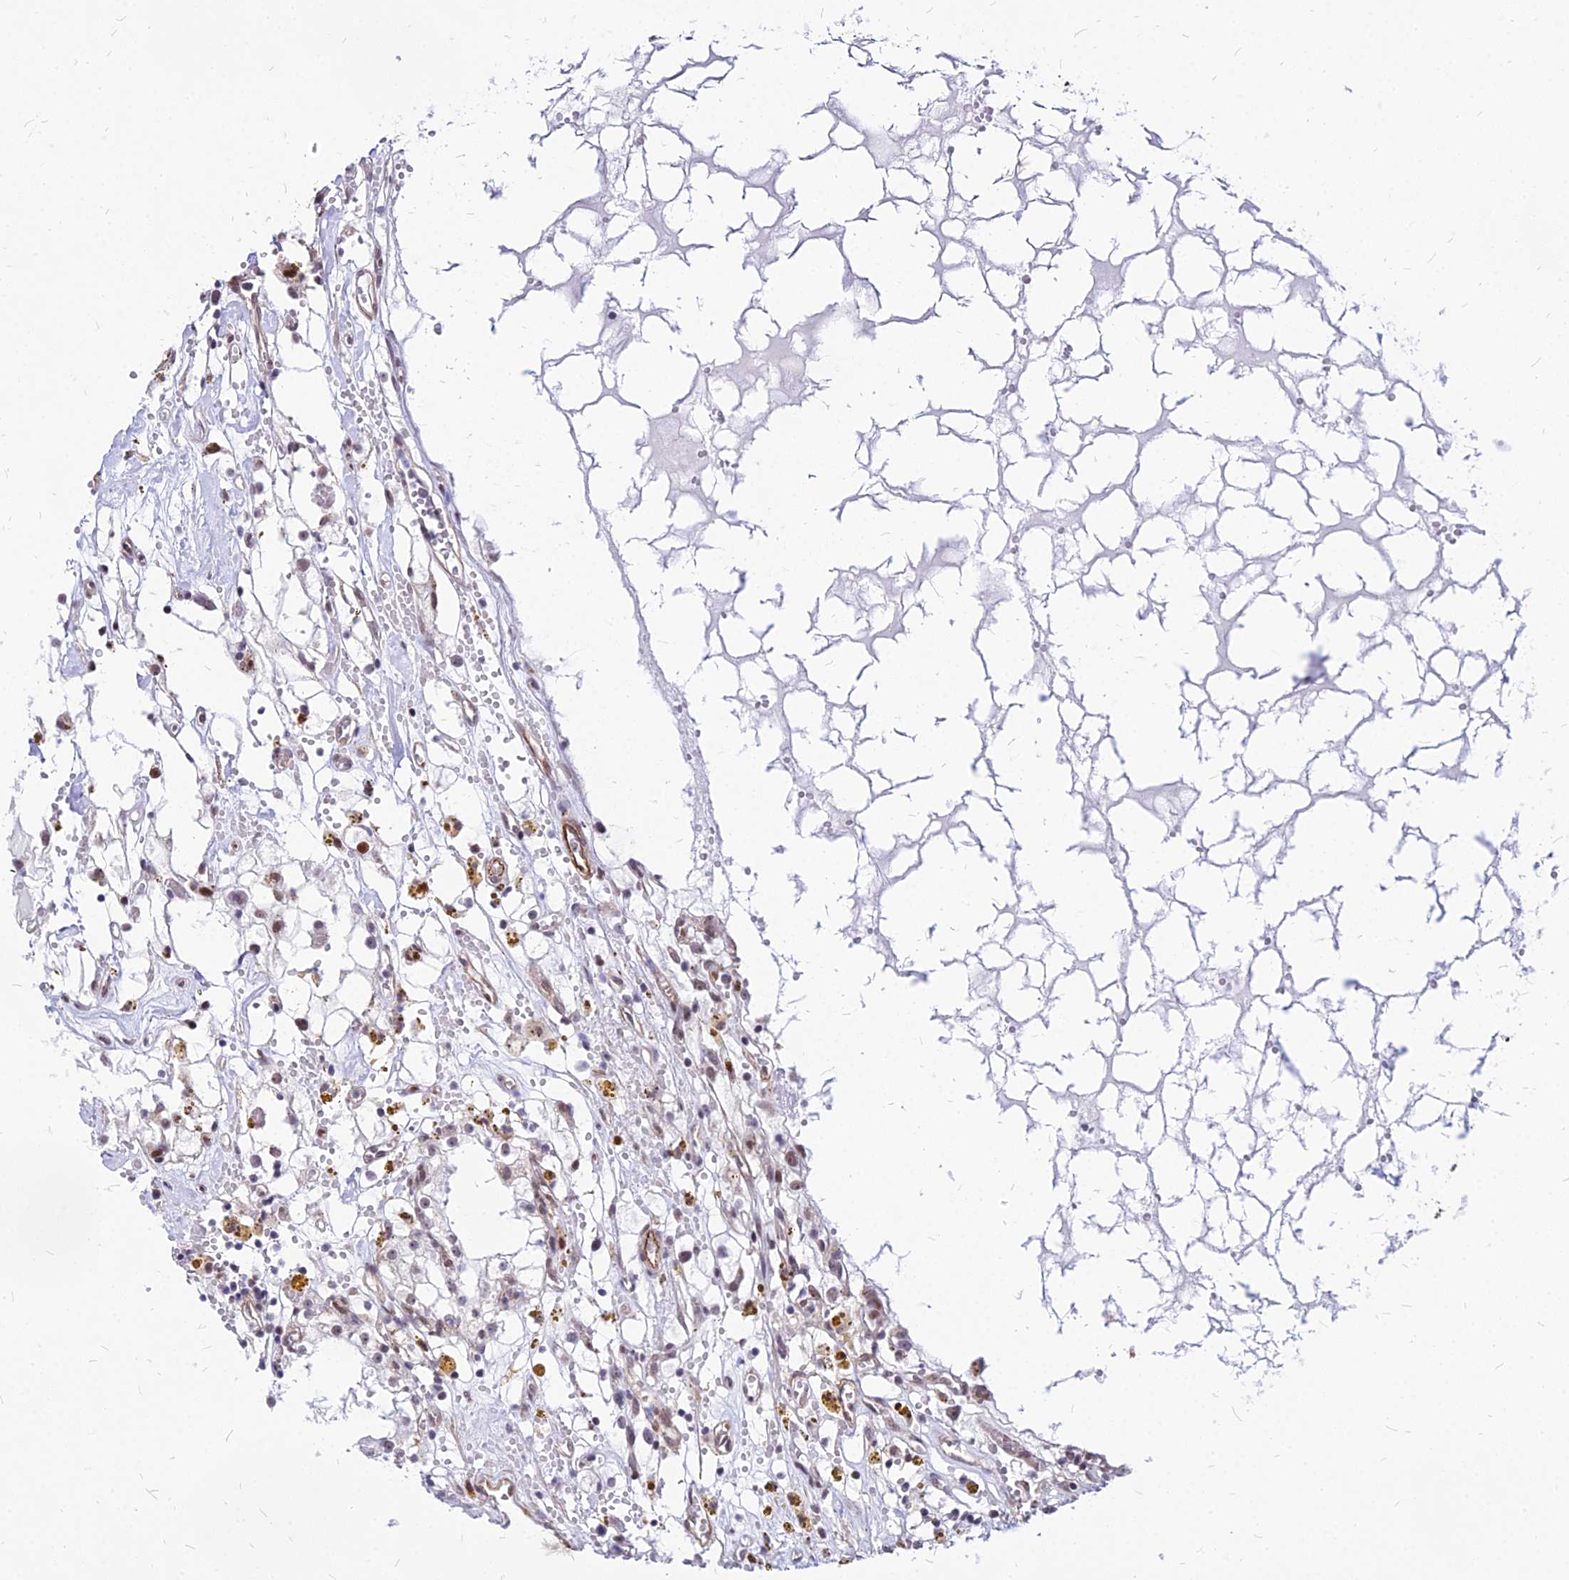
{"staining": {"intensity": "moderate", "quantity": "<25%", "location": "nuclear"}, "tissue": "renal cancer", "cell_type": "Tumor cells", "image_type": "cancer", "snomed": [{"axis": "morphology", "description": "Adenocarcinoma, NOS"}, {"axis": "topography", "description": "Kidney"}], "caption": "A histopathology image of human renal cancer (adenocarcinoma) stained for a protein exhibits moderate nuclear brown staining in tumor cells.", "gene": "FDX2", "patient": {"sex": "male", "age": 56}}